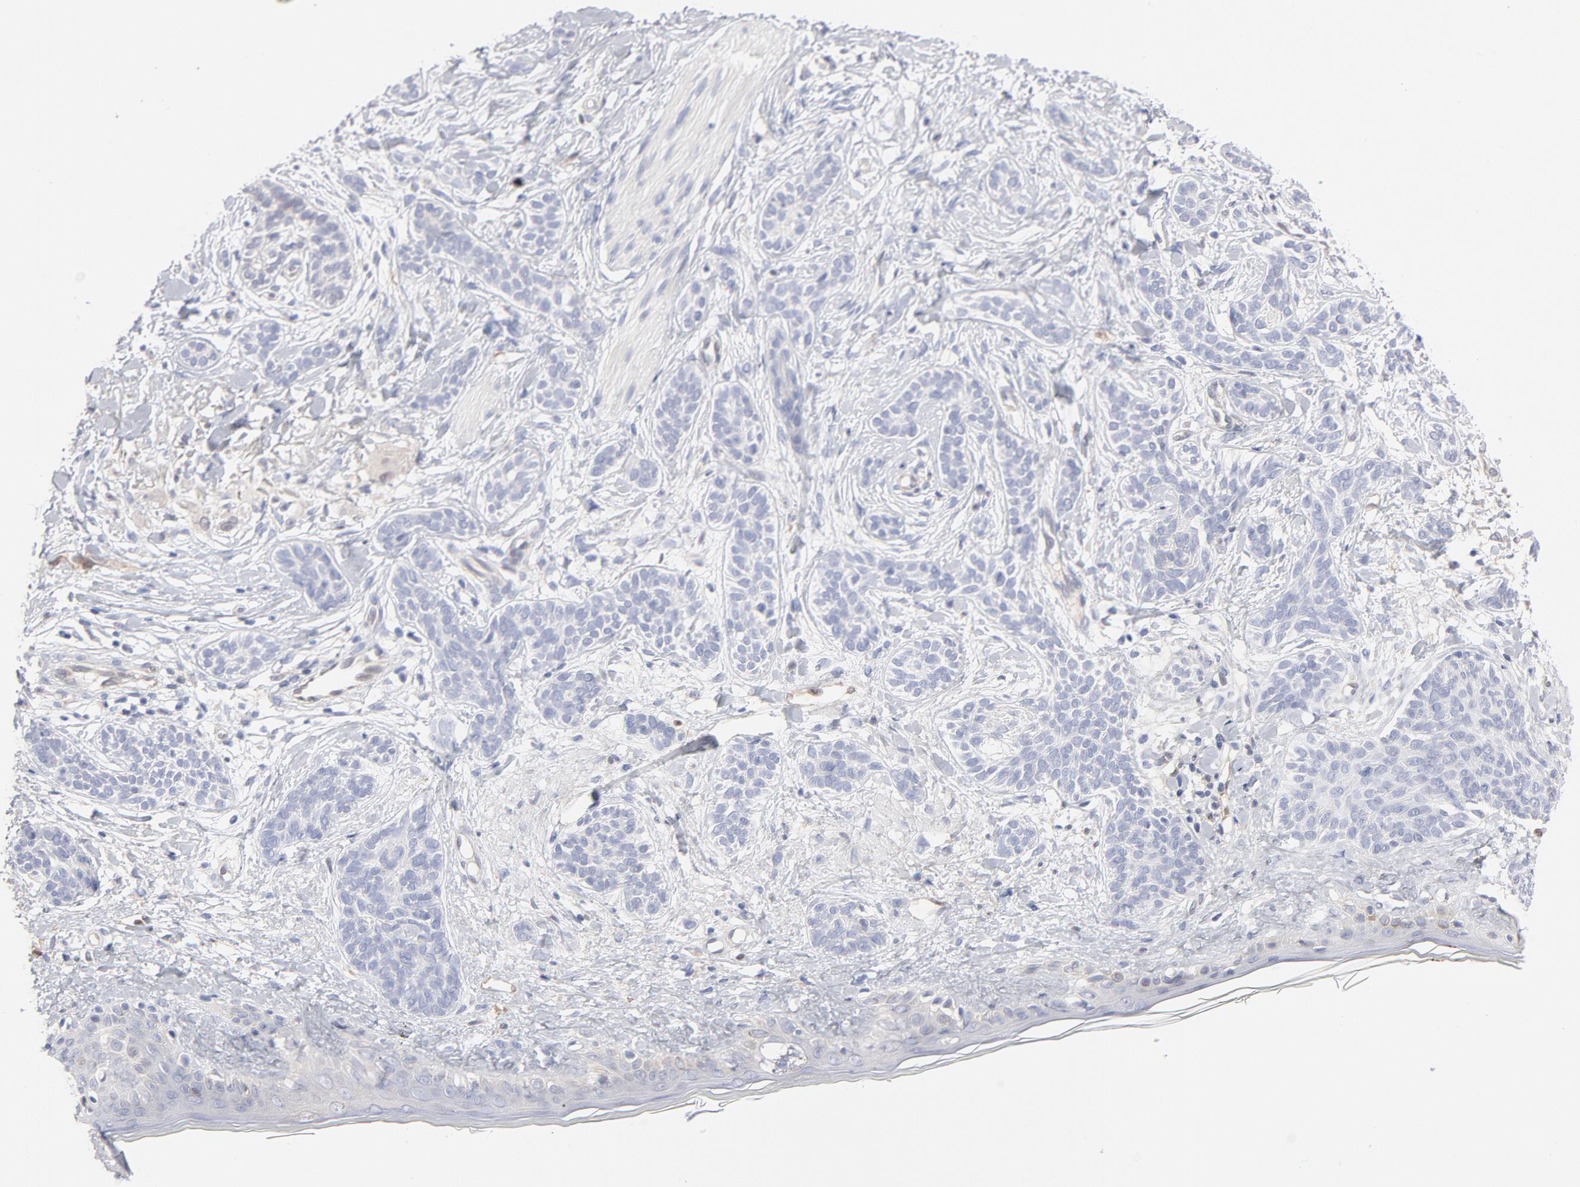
{"staining": {"intensity": "negative", "quantity": "none", "location": "none"}, "tissue": "skin cancer", "cell_type": "Tumor cells", "image_type": "cancer", "snomed": [{"axis": "morphology", "description": "Normal tissue, NOS"}, {"axis": "morphology", "description": "Basal cell carcinoma"}, {"axis": "topography", "description": "Skin"}], "caption": "Image shows no significant protein expression in tumor cells of skin cancer.", "gene": "ARRB1", "patient": {"sex": "male", "age": 63}}